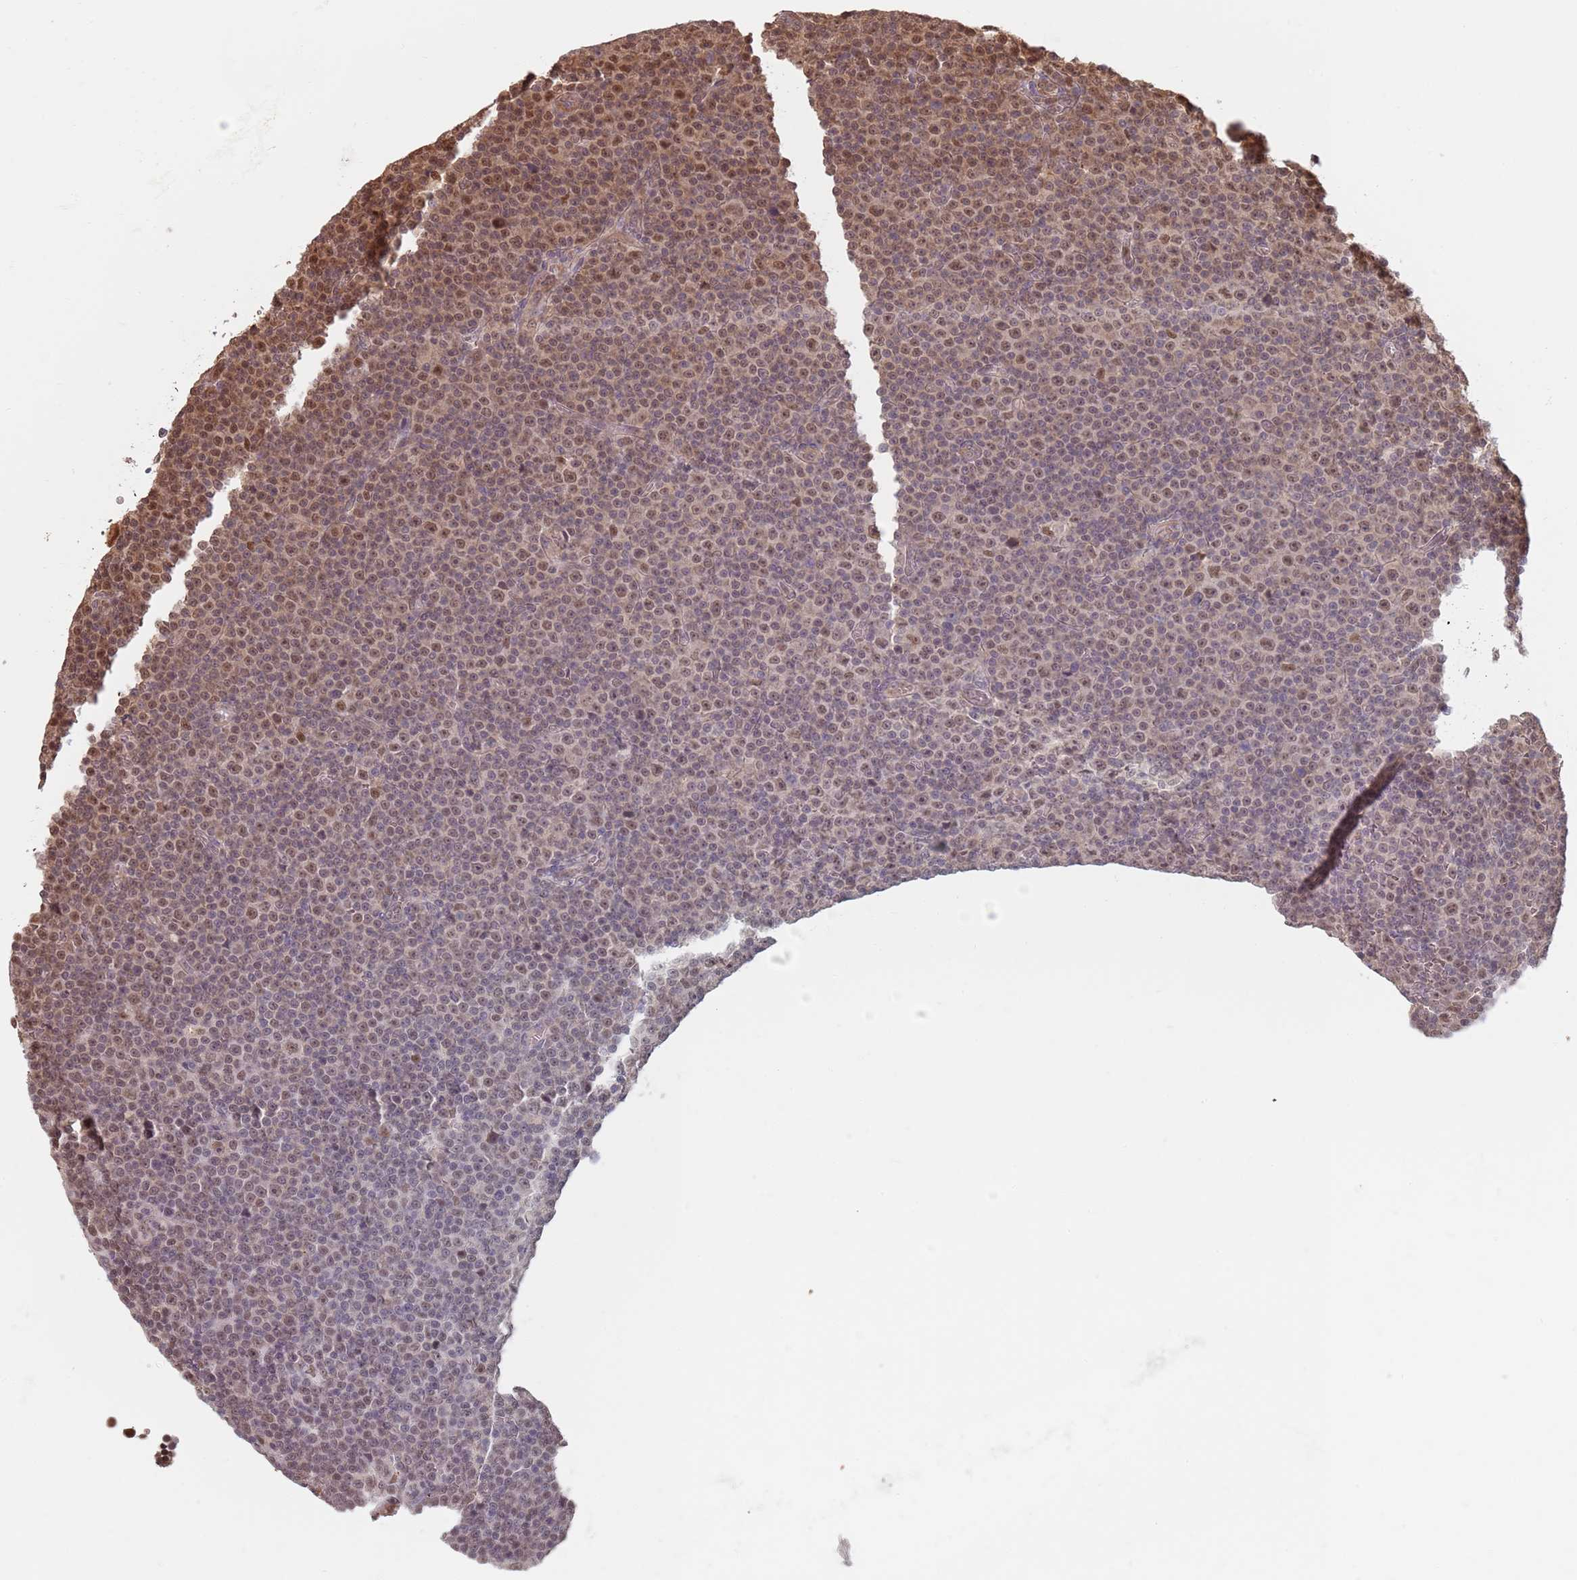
{"staining": {"intensity": "moderate", "quantity": "25%-75%", "location": "nuclear"}, "tissue": "lymphoma", "cell_type": "Tumor cells", "image_type": "cancer", "snomed": [{"axis": "morphology", "description": "Malignant lymphoma, non-Hodgkin's type, Low grade"}, {"axis": "topography", "description": "Lymph node"}], "caption": "Immunohistochemistry (IHC) micrograph of neoplastic tissue: human low-grade malignant lymphoma, non-Hodgkin's type stained using immunohistochemistry (IHC) shows medium levels of moderate protein expression localized specifically in the nuclear of tumor cells, appearing as a nuclear brown color.", "gene": "PLSCR5", "patient": {"sex": "female", "age": 67}}